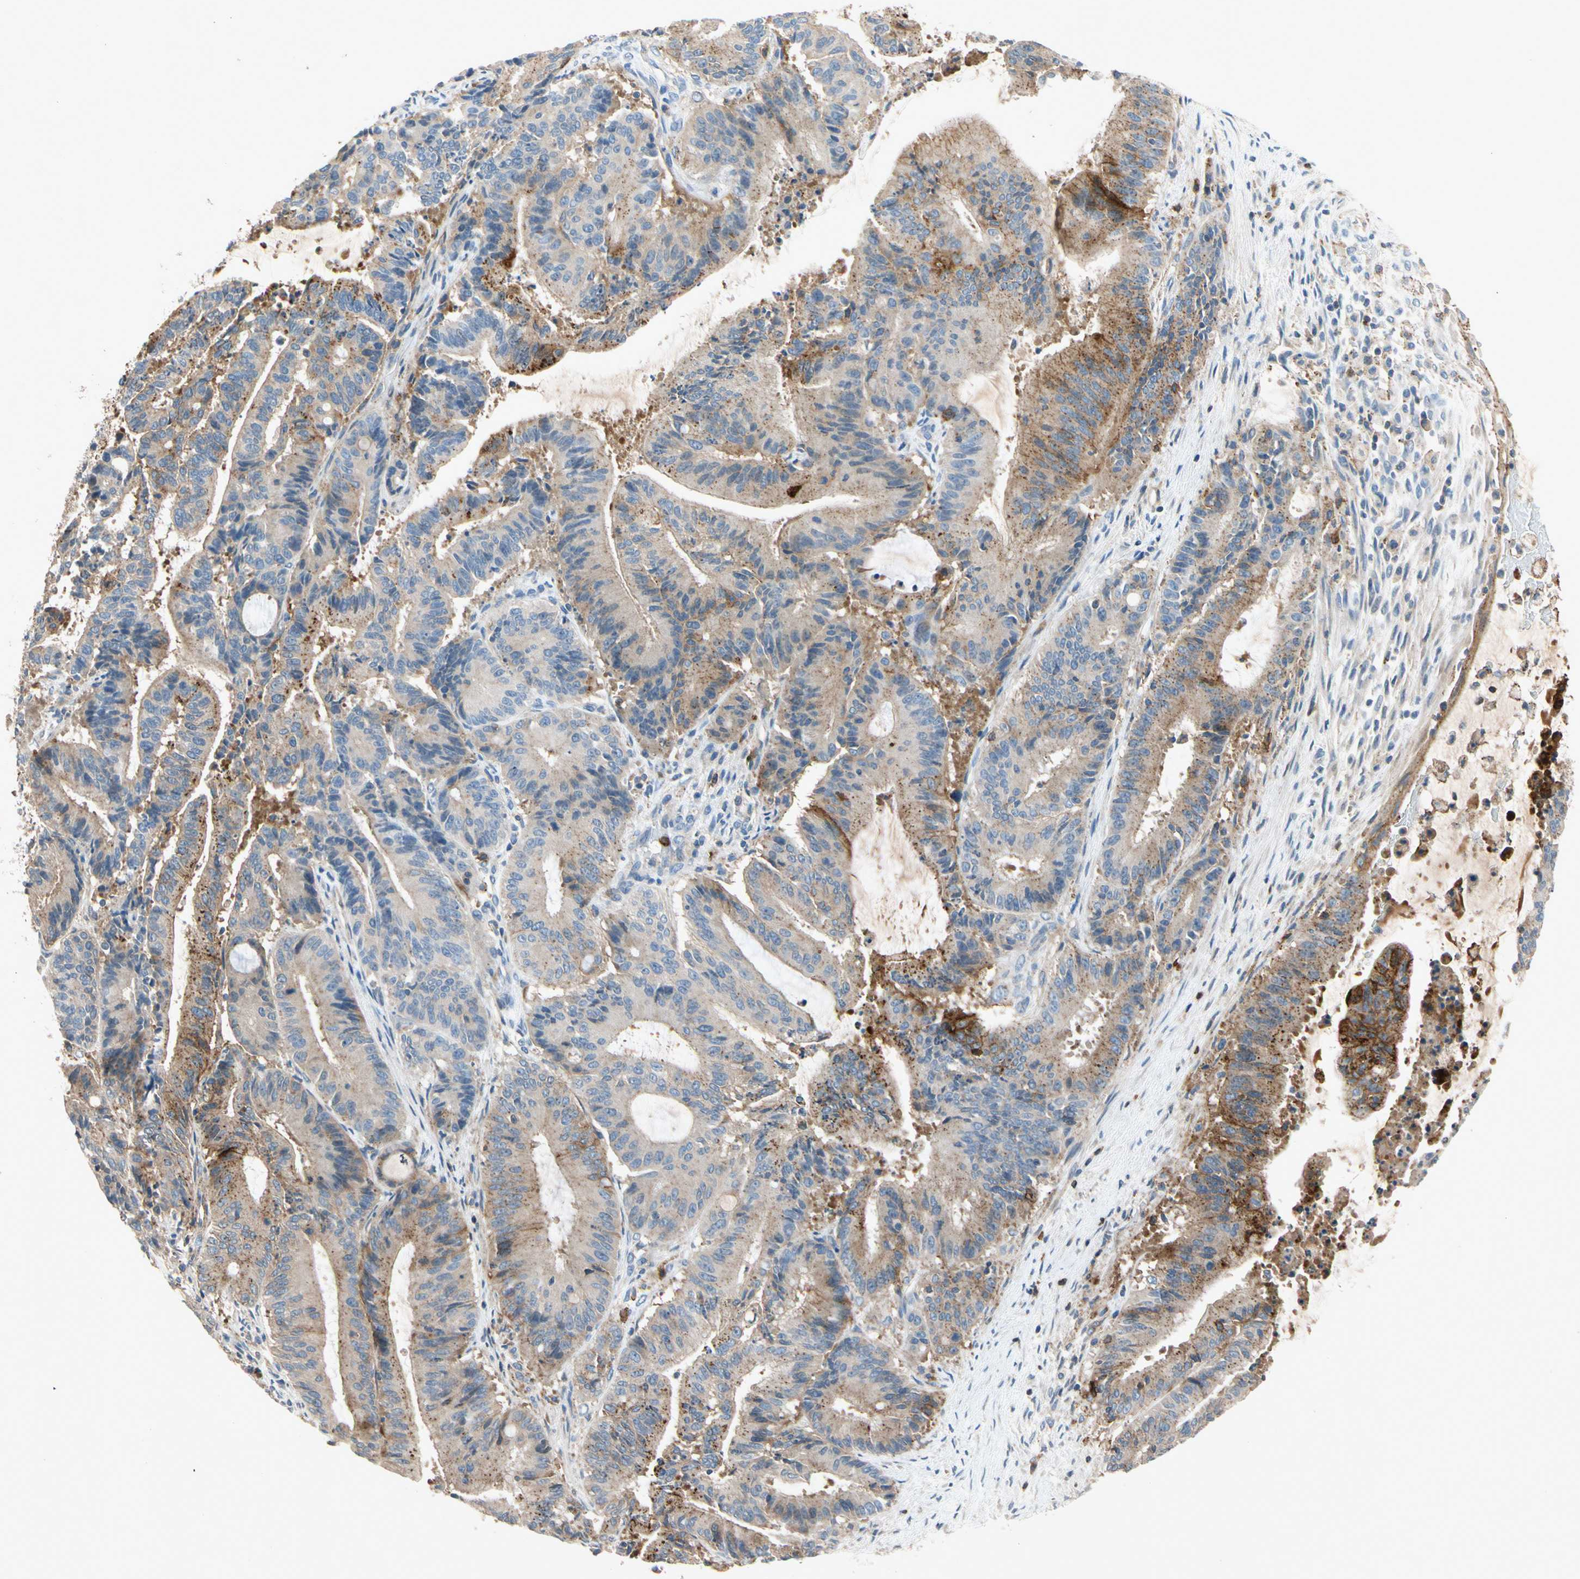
{"staining": {"intensity": "moderate", "quantity": "25%-75%", "location": "cytoplasmic/membranous"}, "tissue": "liver cancer", "cell_type": "Tumor cells", "image_type": "cancer", "snomed": [{"axis": "morphology", "description": "Cholangiocarcinoma"}, {"axis": "topography", "description": "Liver"}], "caption": "Approximately 25%-75% of tumor cells in human liver cholangiocarcinoma show moderate cytoplasmic/membranous protein positivity as visualized by brown immunohistochemical staining.", "gene": "NDFIP2", "patient": {"sex": "female", "age": 73}}